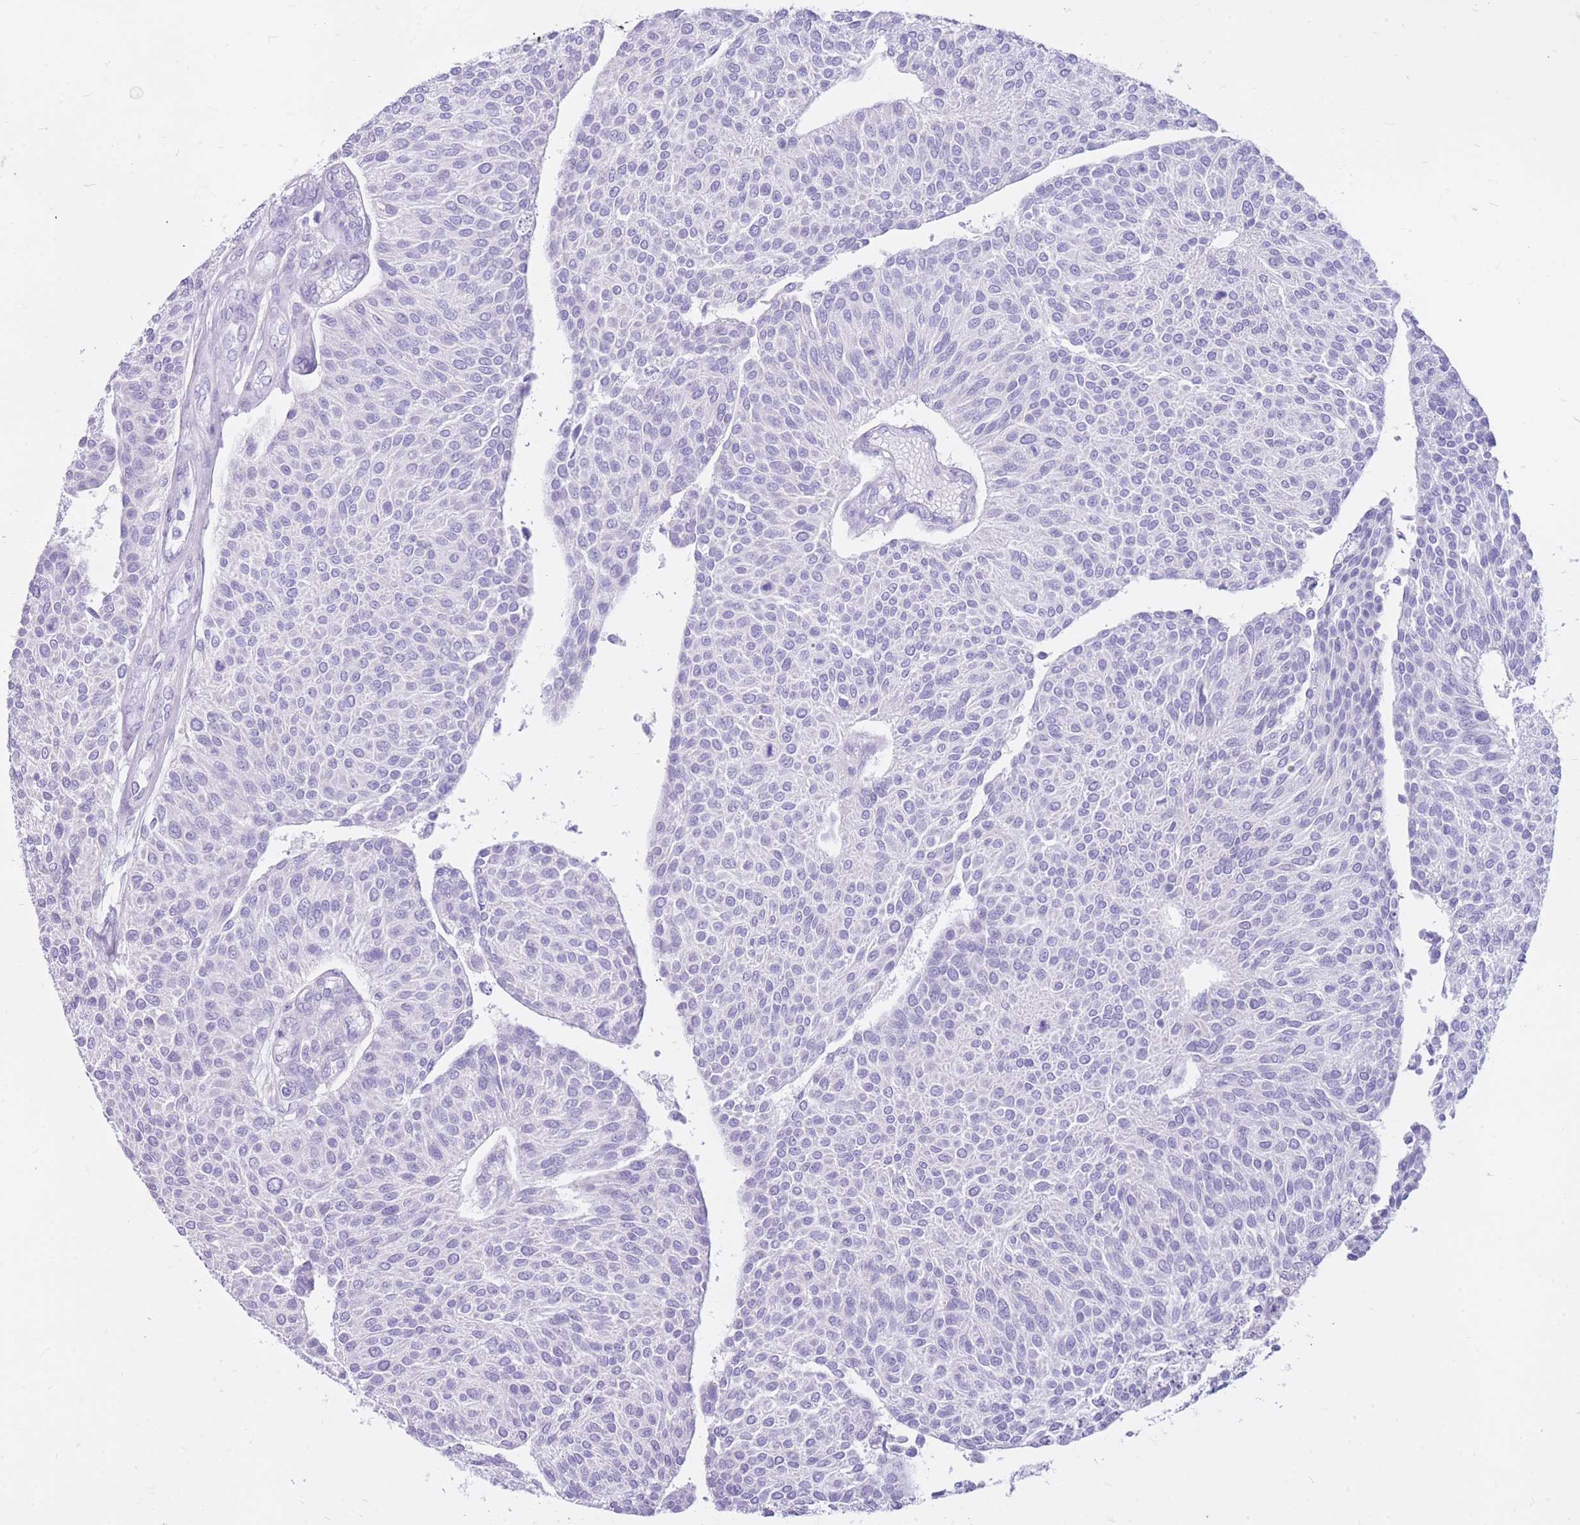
{"staining": {"intensity": "negative", "quantity": "none", "location": "none"}, "tissue": "urothelial cancer", "cell_type": "Tumor cells", "image_type": "cancer", "snomed": [{"axis": "morphology", "description": "Urothelial carcinoma, NOS"}, {"axis": "topography", "description": "Urinary bladder"}], "caption": "Urothelial cancer stained for a protein using immunohistochemistry (IHC) reveals no staining tumor cells.", "gene": "CYP21A2", "patient": {"sex": "male", "age": 55}}